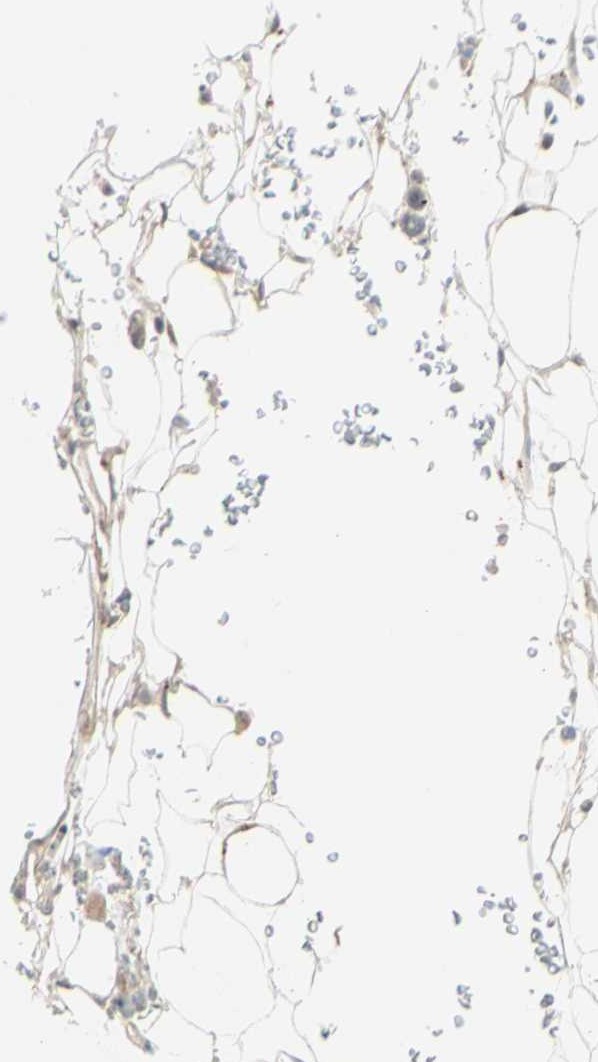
{"staining": {"intensity": "negative", "quantity": "none", "location": "none"}, "tissue": "adipose tissue", "cell_type": "Adipocytes", "image_type": "normal", "snomed": [{"axis": "morphology", "description": "Normal tissue, NOS"}, {"axis": "topography", "description": "Peripheral nerve tissue"}], "caption": "Unremarkable adipose tissue was stained to show a protein in brown. There is no significant positivity in adipocytes. (DAB immunohistochemistry (IHC) with hematoxylin counter stain).", "gene": "FGFR2", "patient": {"sex": "male", "age": 70}}